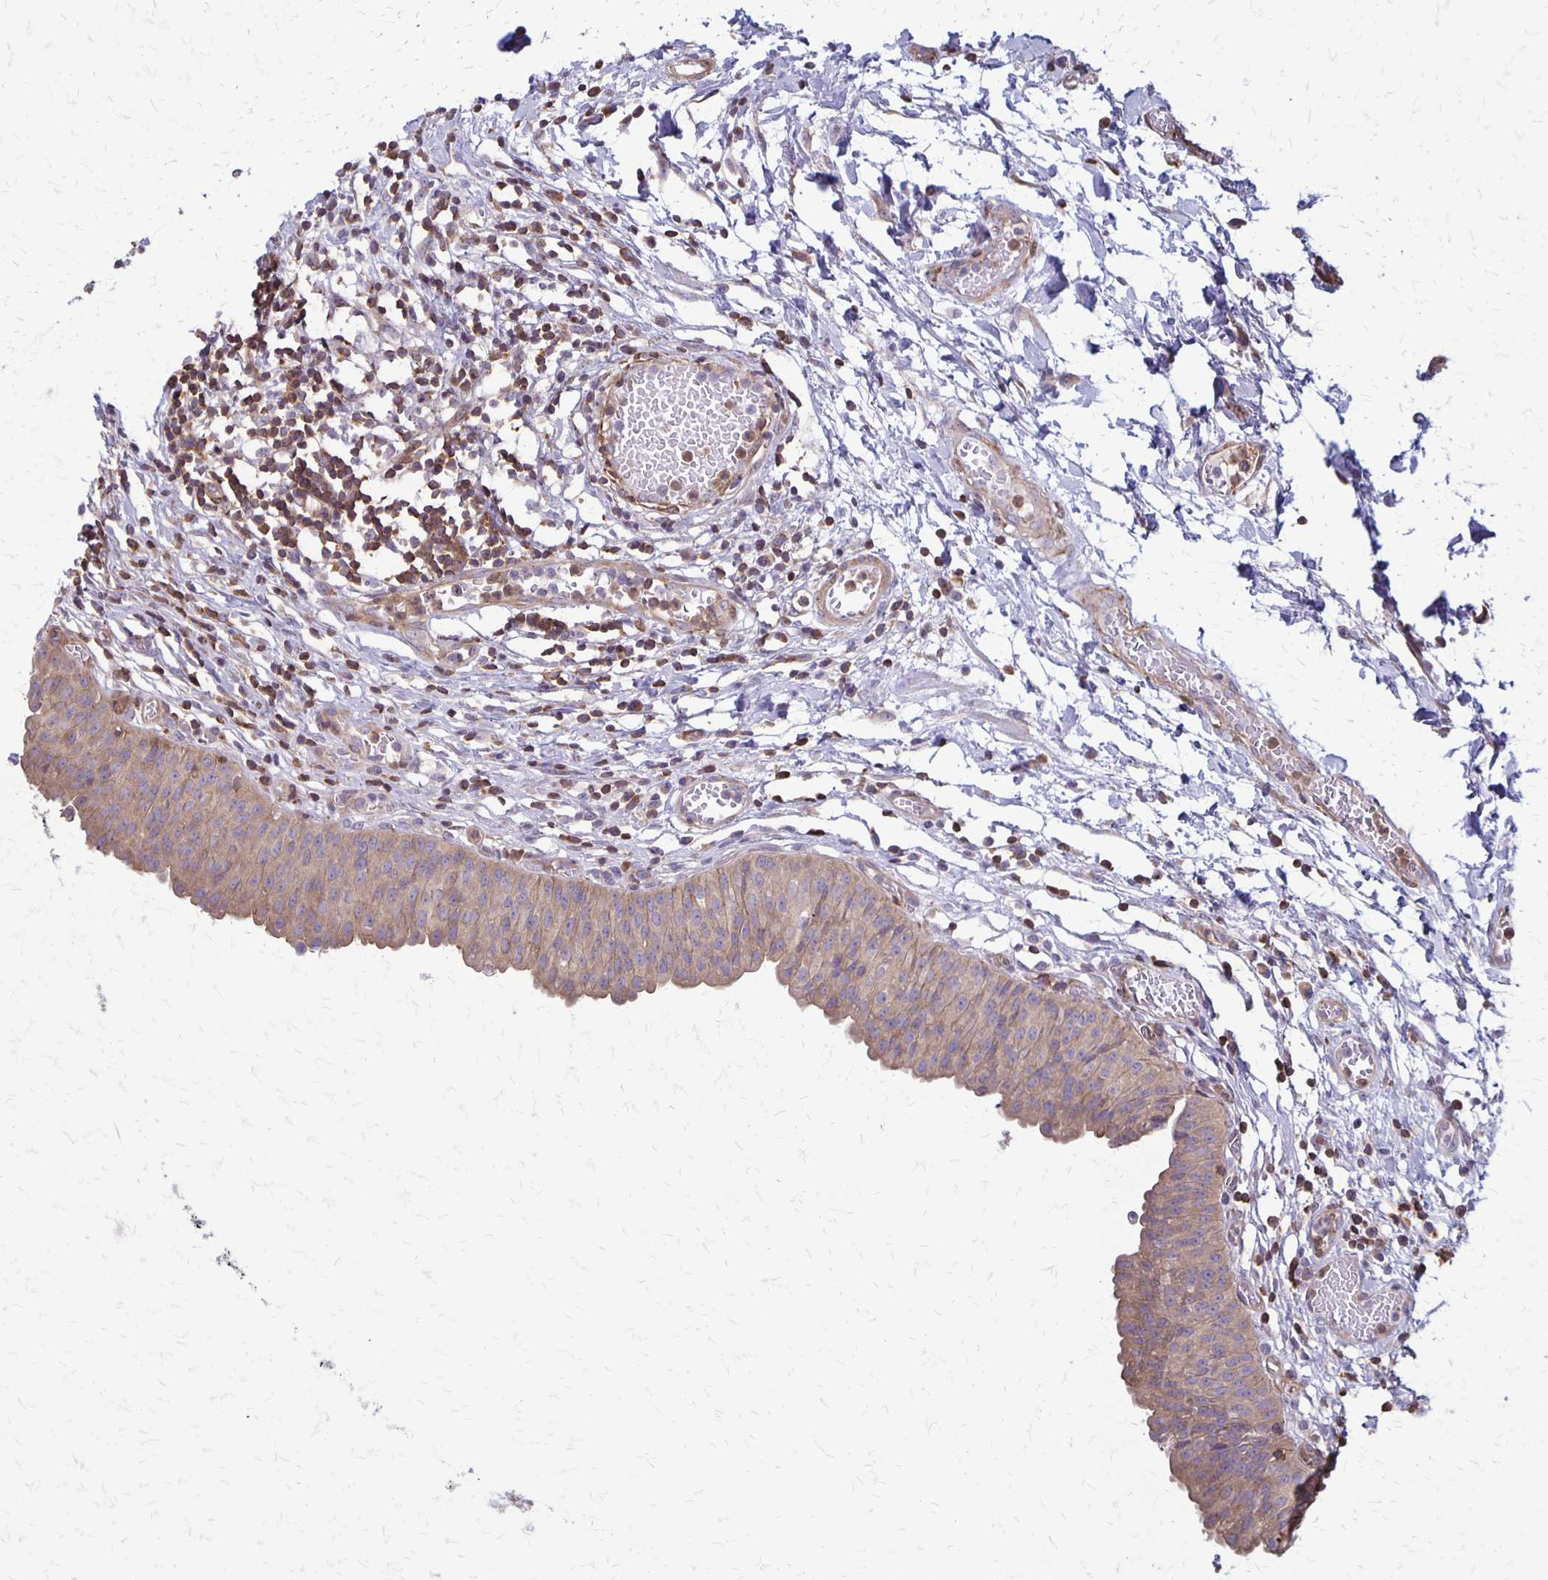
{"staining": {"intensity": "moderate", "quantity": ">75%", "location": "cytoplasmic/membranous"}, "tissue": "urinary bladder", "cell_type": "Urothelial cells", "image_type": "normal", "snomed": [{"axis": "morphology", "description": "Normal tissue, NOS"}, {"axis": "topography", "description": "Urinary bladder"}], "caption": "An IHC histopathology image of benign tissue is shown. Protein staining in brown shows moderate cytoplasmic/membranous positivity in urinary bladder within urothelial cells. The staining was performed using DAB to visualize the protein expression in brown, while the nuclei were stained in blue with hematoxylin (Magnification: 20x).", "gene": "SEPTIN5", "patient": {"sex": "male", "age": 64}}